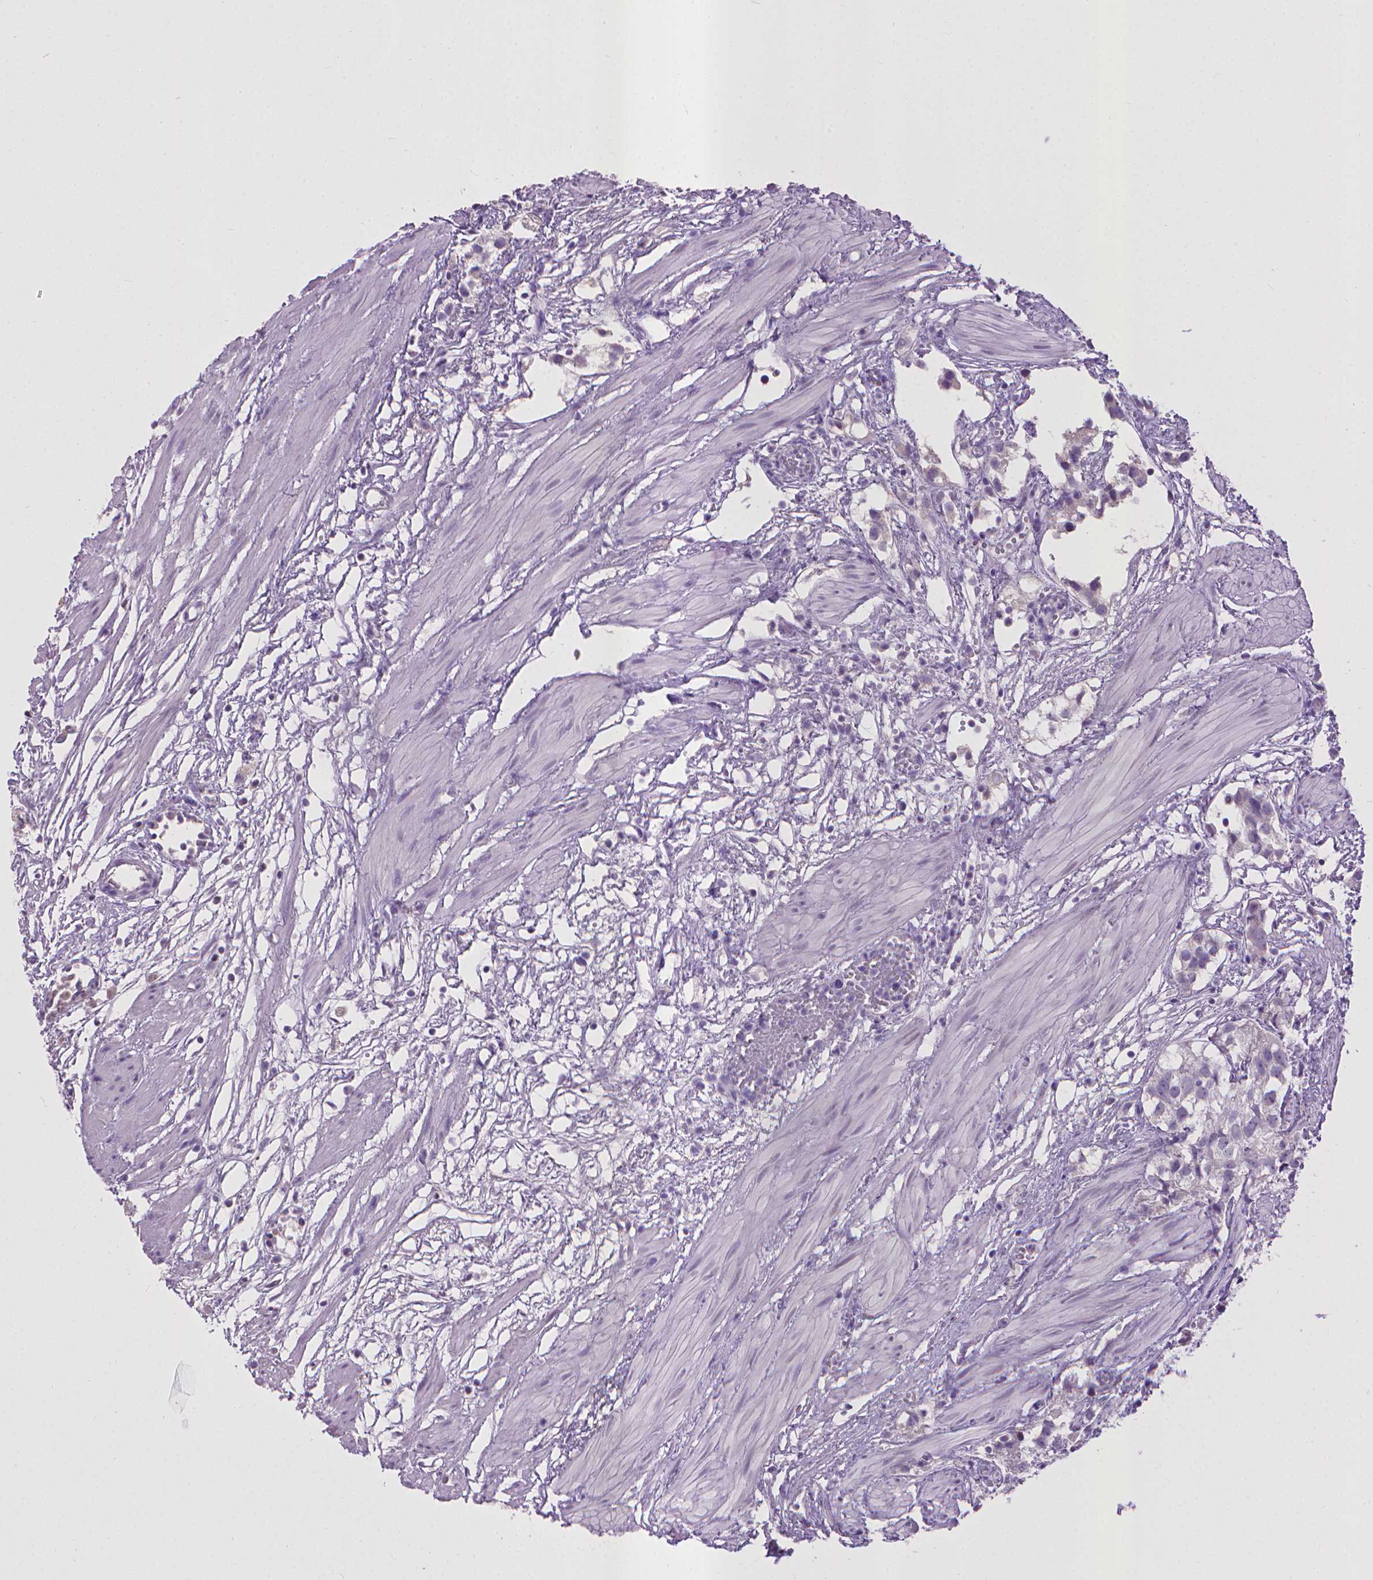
{"staining": {"intensity": "negative", "quantity": "none", "location": "none"}, "tissue": "prostate cancer", "cell_type": "Tumor cells", "image_type": "cancer", "snomed": [{"axis": "morphology", "description": "Adenocarcinoma, High grade"}, {"axis": "topography", "description": "Prostate"}], "caption": "Immunohistochemistry (IHC) micrograph of neoplastic tissue: human high-grade adenocarcinoma (prostate) stained with DAB exhibits no significant protein expression in tumor cells.", "gene": "KMO", "patient": {"sex": "male", "age": 68}}